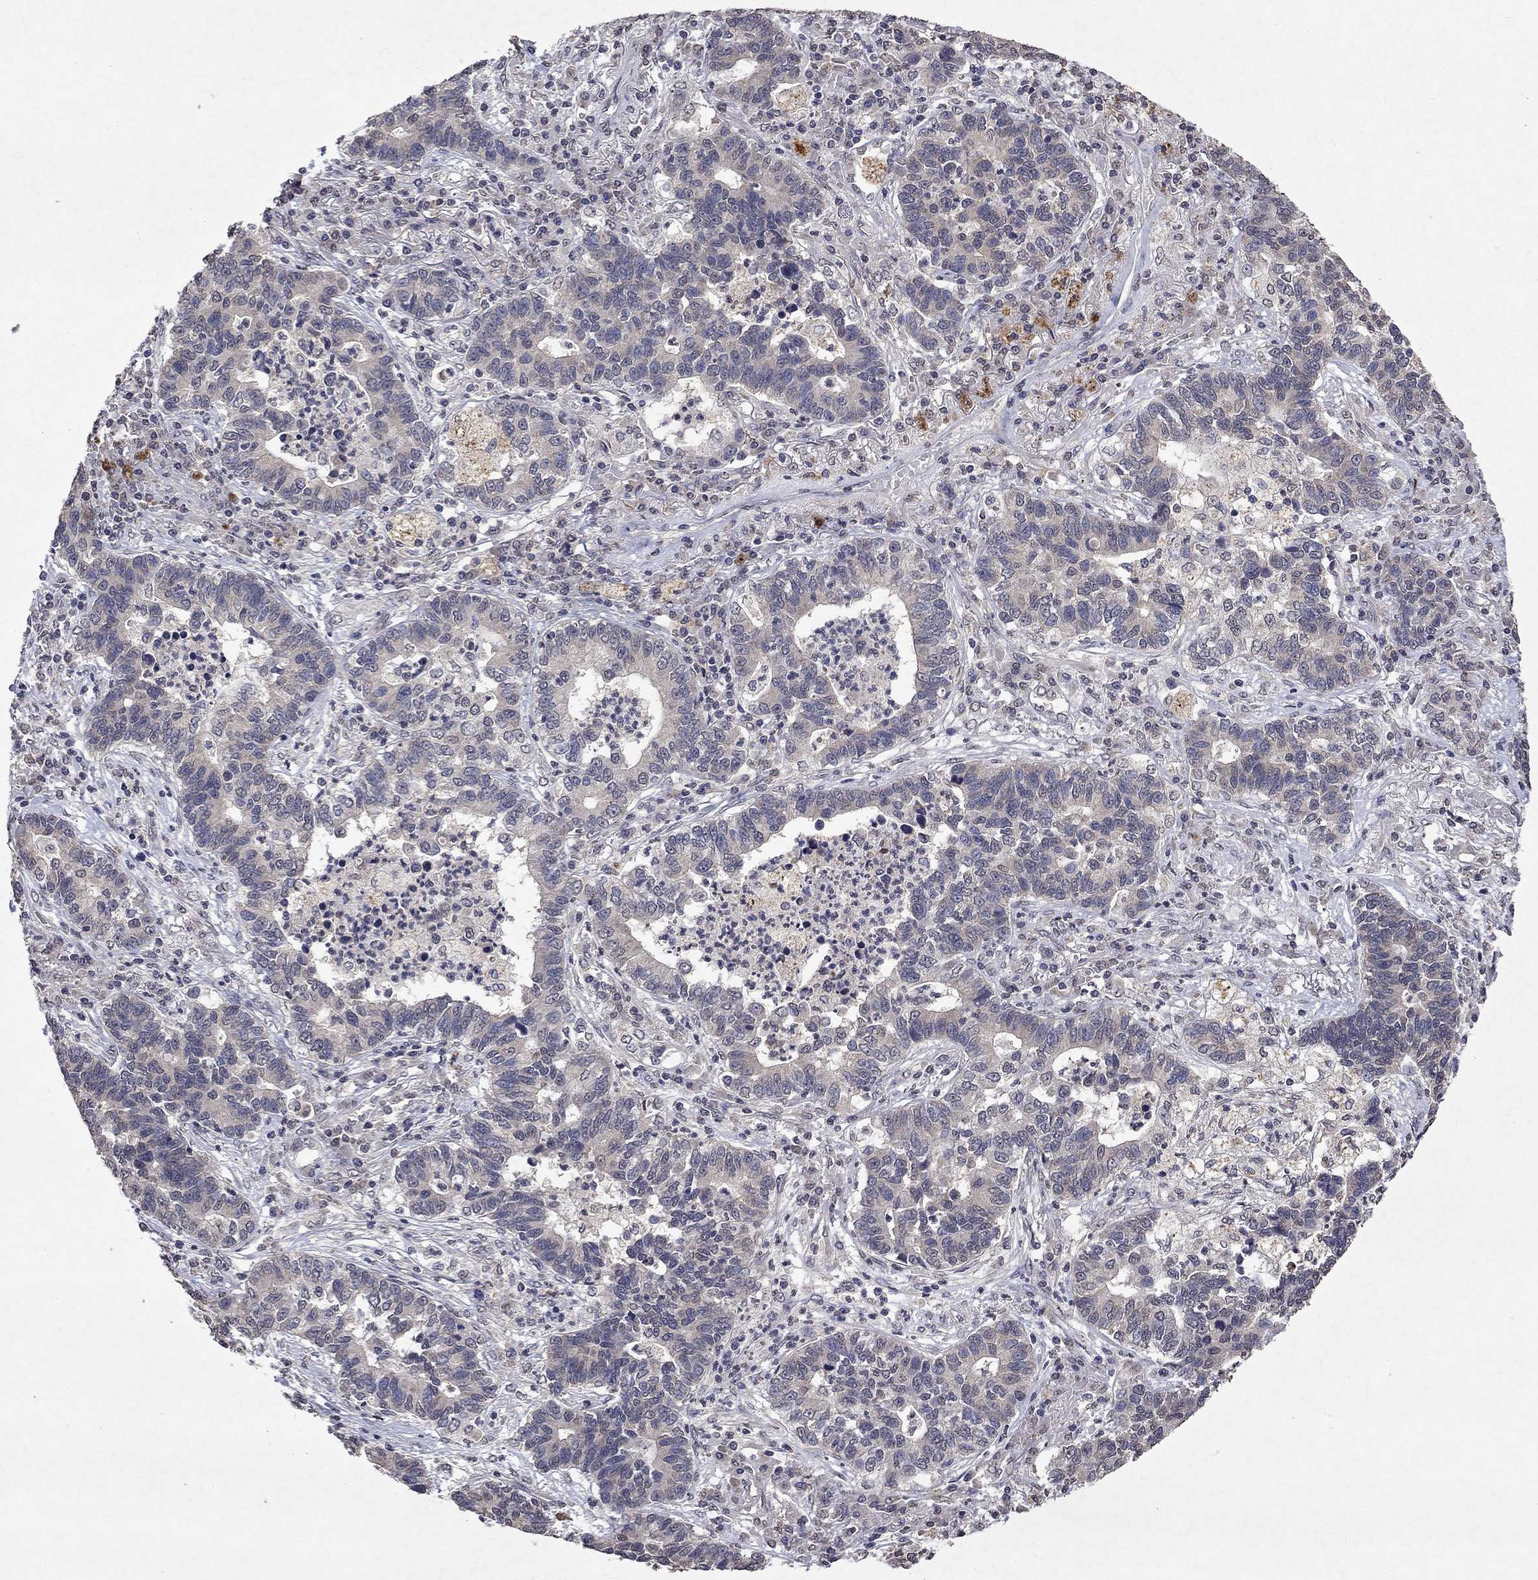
{"staining": {"intensity": "negative", "quantity": "none", "location": "none"}, "tissue": "lung cancer", "cell_type": "Tumor cells", "image_type": "cancer", "snomed": [{"axis": "morphology", "description": "Adenocarcinoma, NOS"}, {"axis": "topography", "description": "Lung"}], "caption": "This is a histopathology image of immunohistochemistry (IHC) staining of lung cancer, which shows no positivity in tumor cells. The staining was performed using DAB (3,3'-diaminobenzidine) to visualize the protein expression in brown, while the nuclei were stained in blue with hematoxylin (Magnification: 20x).", "gene": "TTC38", "patient": {"sex": "female", "age": 57}}